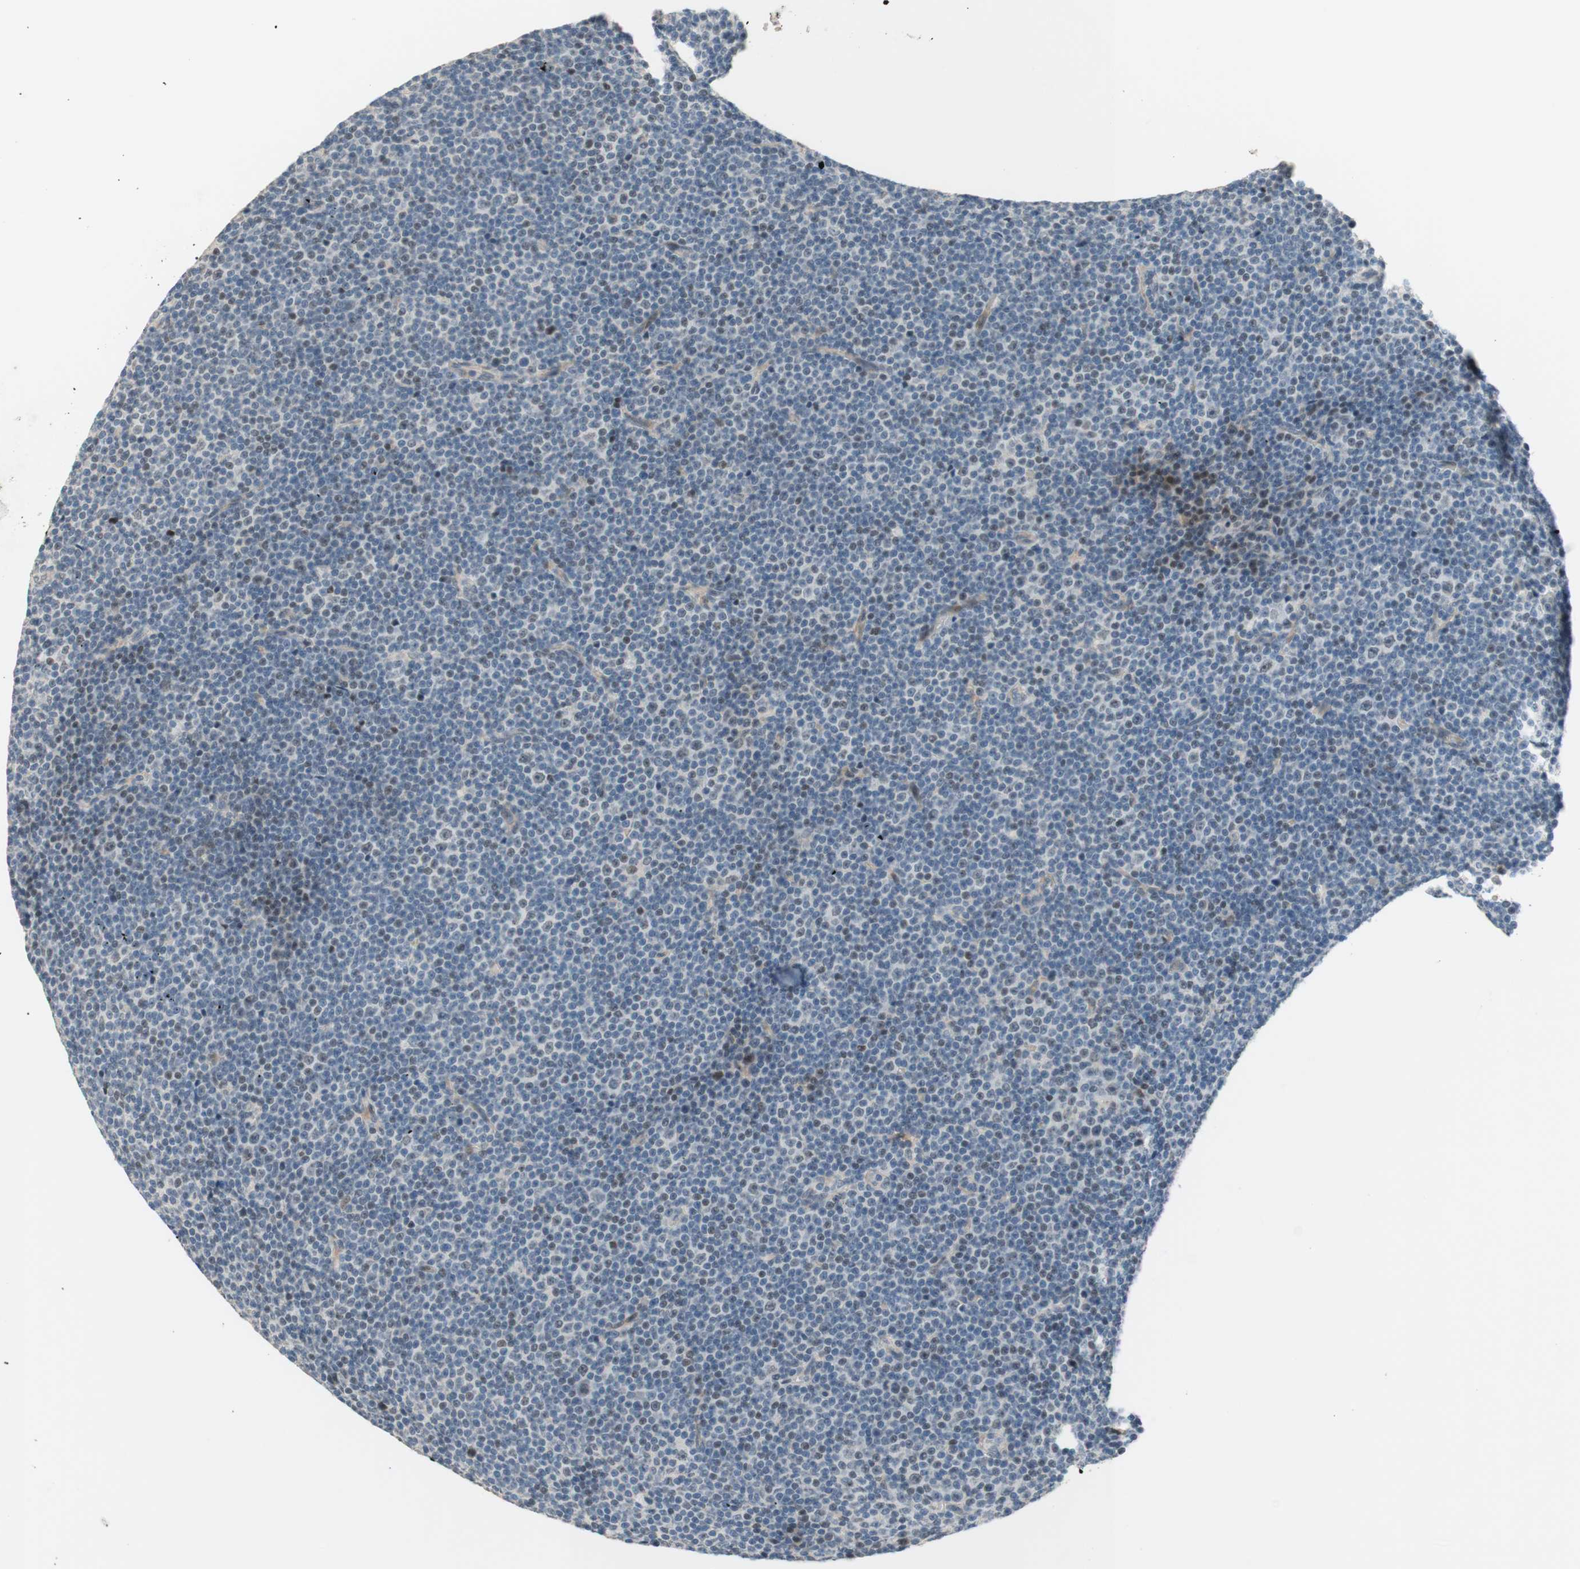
{"staining": {"intensity": "weak", "quantity": "<25%", "location": "nuclear"}, "tissue": "lymphoma", "cell_type": "Tumor cells", "image_type": "cancer", "snomed": [{"axis": "morphology", "description": "Malignant lymphoma, non-Hodgkin's type, Low grade"}, {"axis": "topography", "description": "Lymph node"}], "caption": "DAB immunohistochemical staining of low-grade malignant lymphoma, non-Hodgkin's type demonstrates no significant expression in tumor cells.", "gene": "JPH1", "patient": {"sex": "female", "age": 67}}